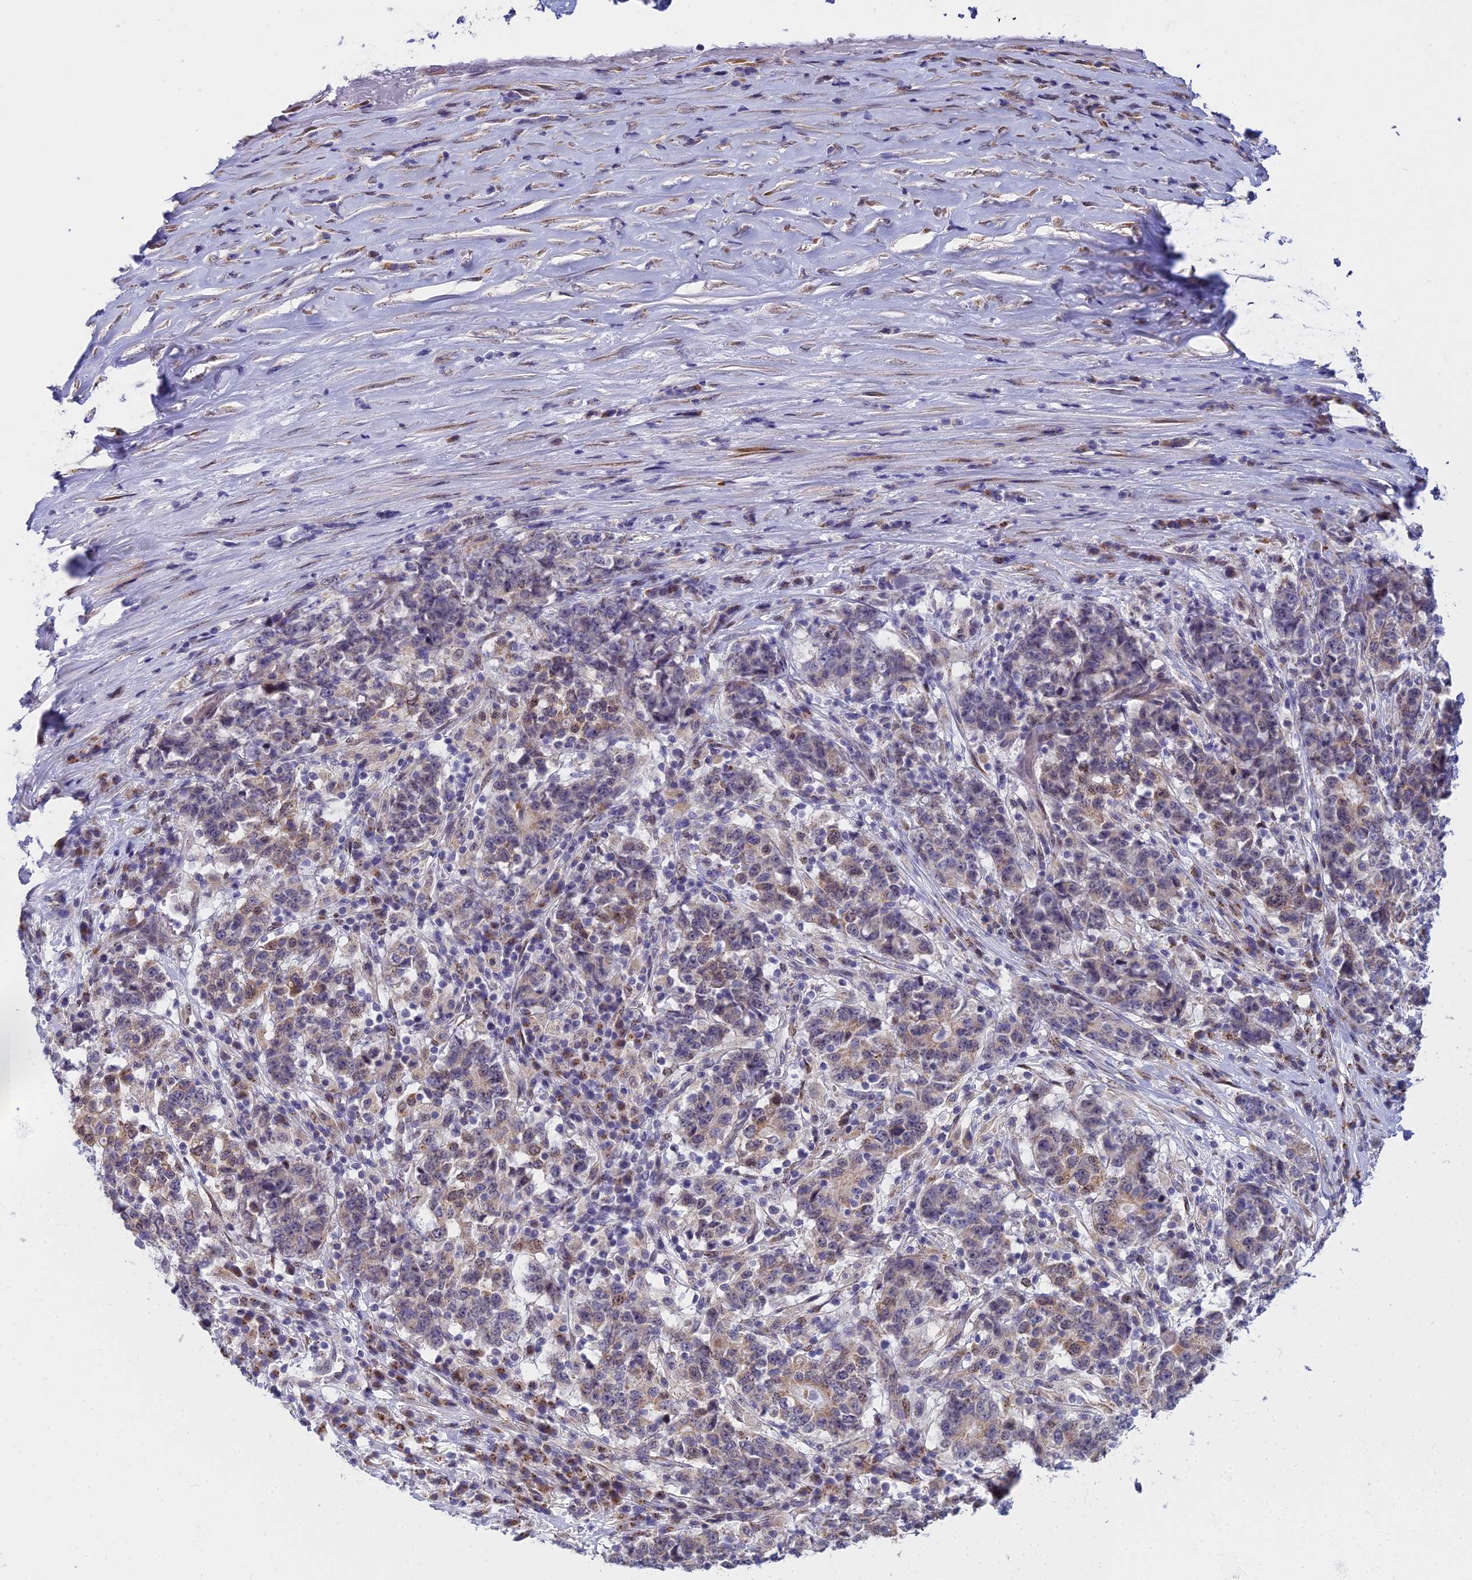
{"staining": {"intensity": "weak", "quantity": "<25%", "location": "nuclear"}, "tissue": "stomach cancer", "cell_type": "Tumor cells", "image_type": "cancer", "snomed": [{"axis": "morphology", "description": "Adenocarcinoma, NOS"}, {"axis": "topography", "description": "Stomach"}], "caption": "Photomicrograph shows no protein staining in tumor cells of stomach cancer tissue.", "gene": "WDPCP", "patient": {"sex": "male", "age": 59}}